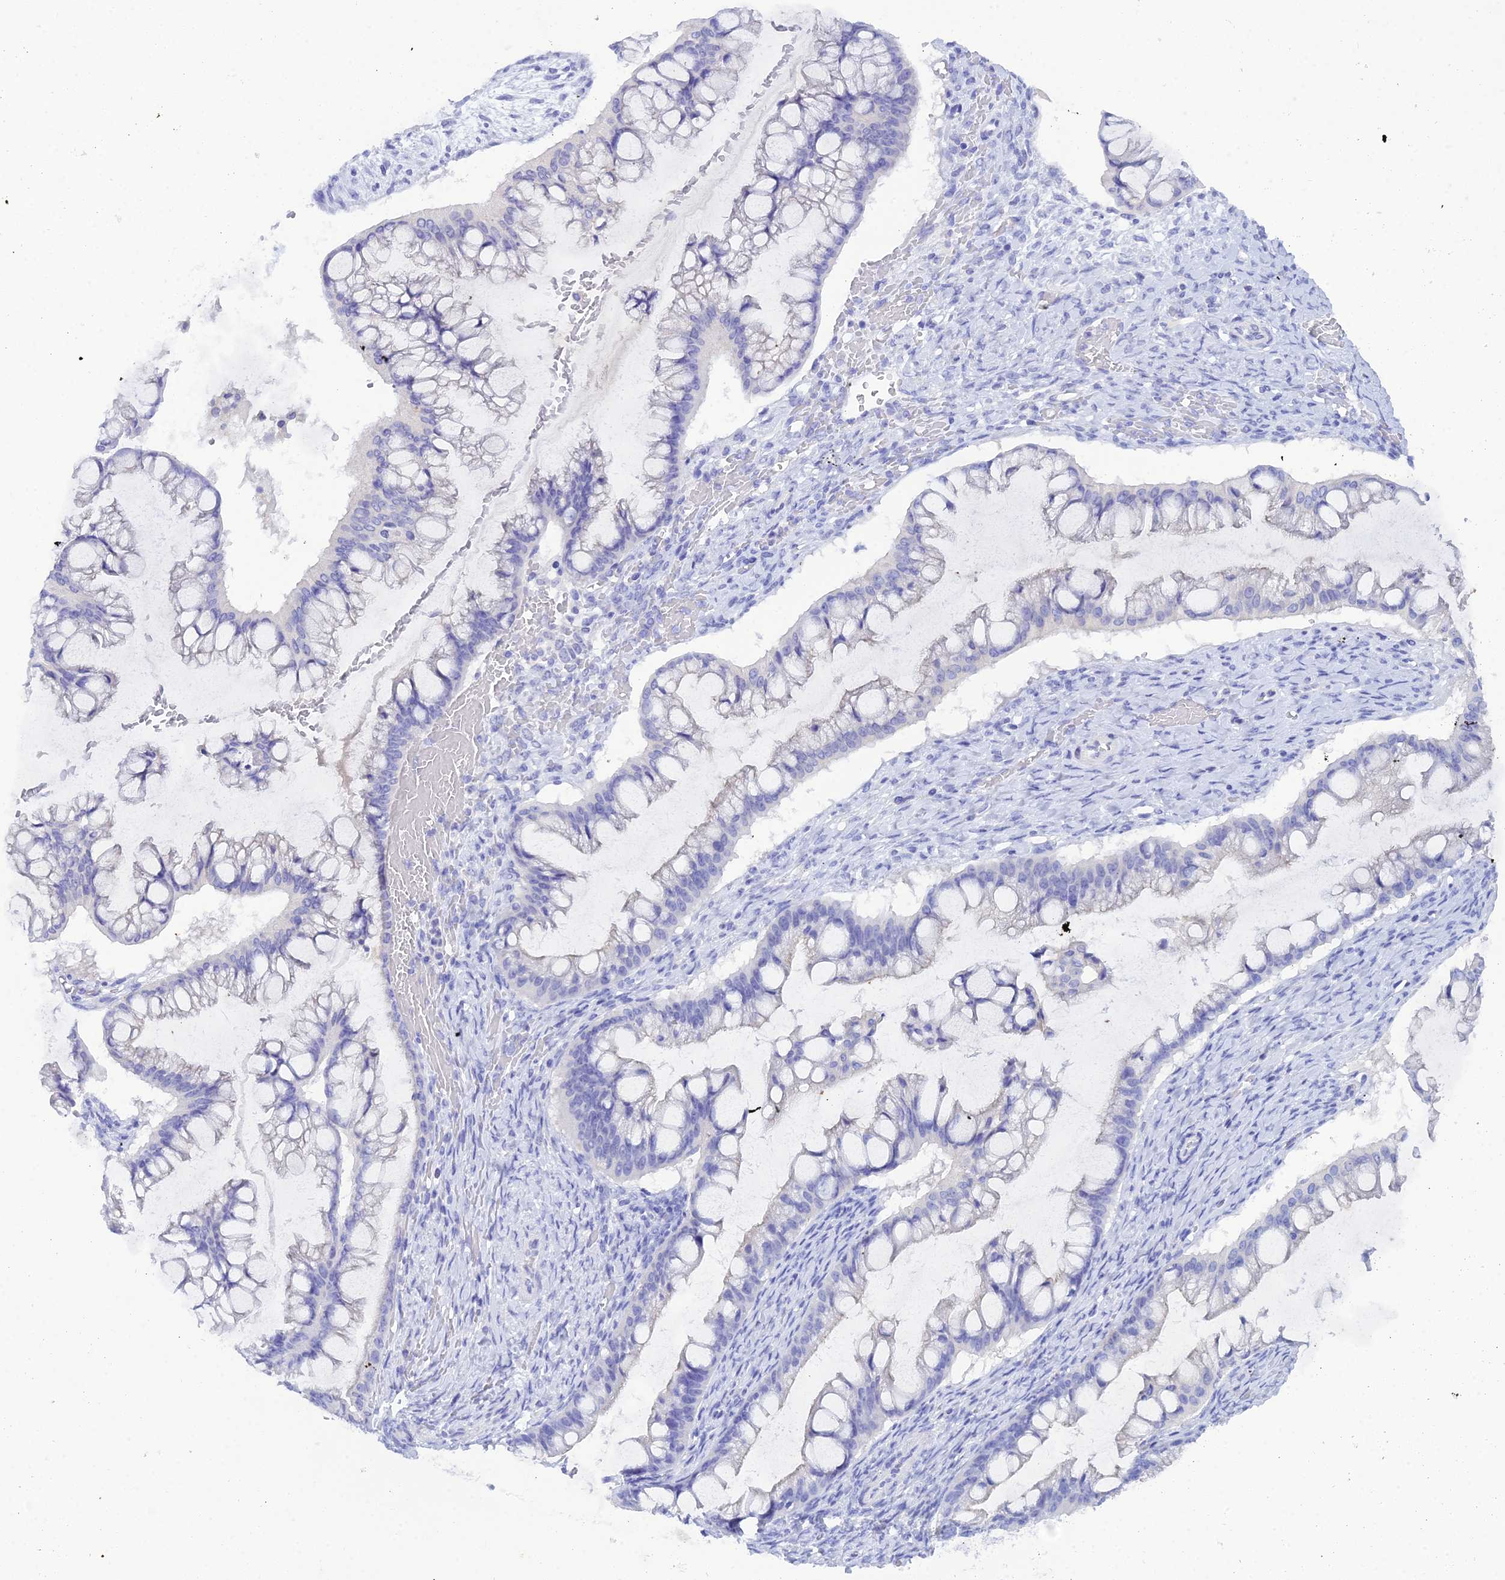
{"staining": {"intensity": "negative", "quantity": "none", "location": "none"}, "tissue": "ovarian cancer", "cell_type": "Tumor cells", "image_type": "cancer", "snomed": [{"axis": "morphology", "description": "Cystadenocarcinoma, mucinous, NOS"}, {"axis": "topography", "description": "Ovary"}], "caption": "The histopathology image reveals no significant positivity in tumor cells of ovarian cancer. (DAB immunohistochemistry, high magnification).", "gene": "REG1A", "patient": {"sex": "female", "age": 73}}